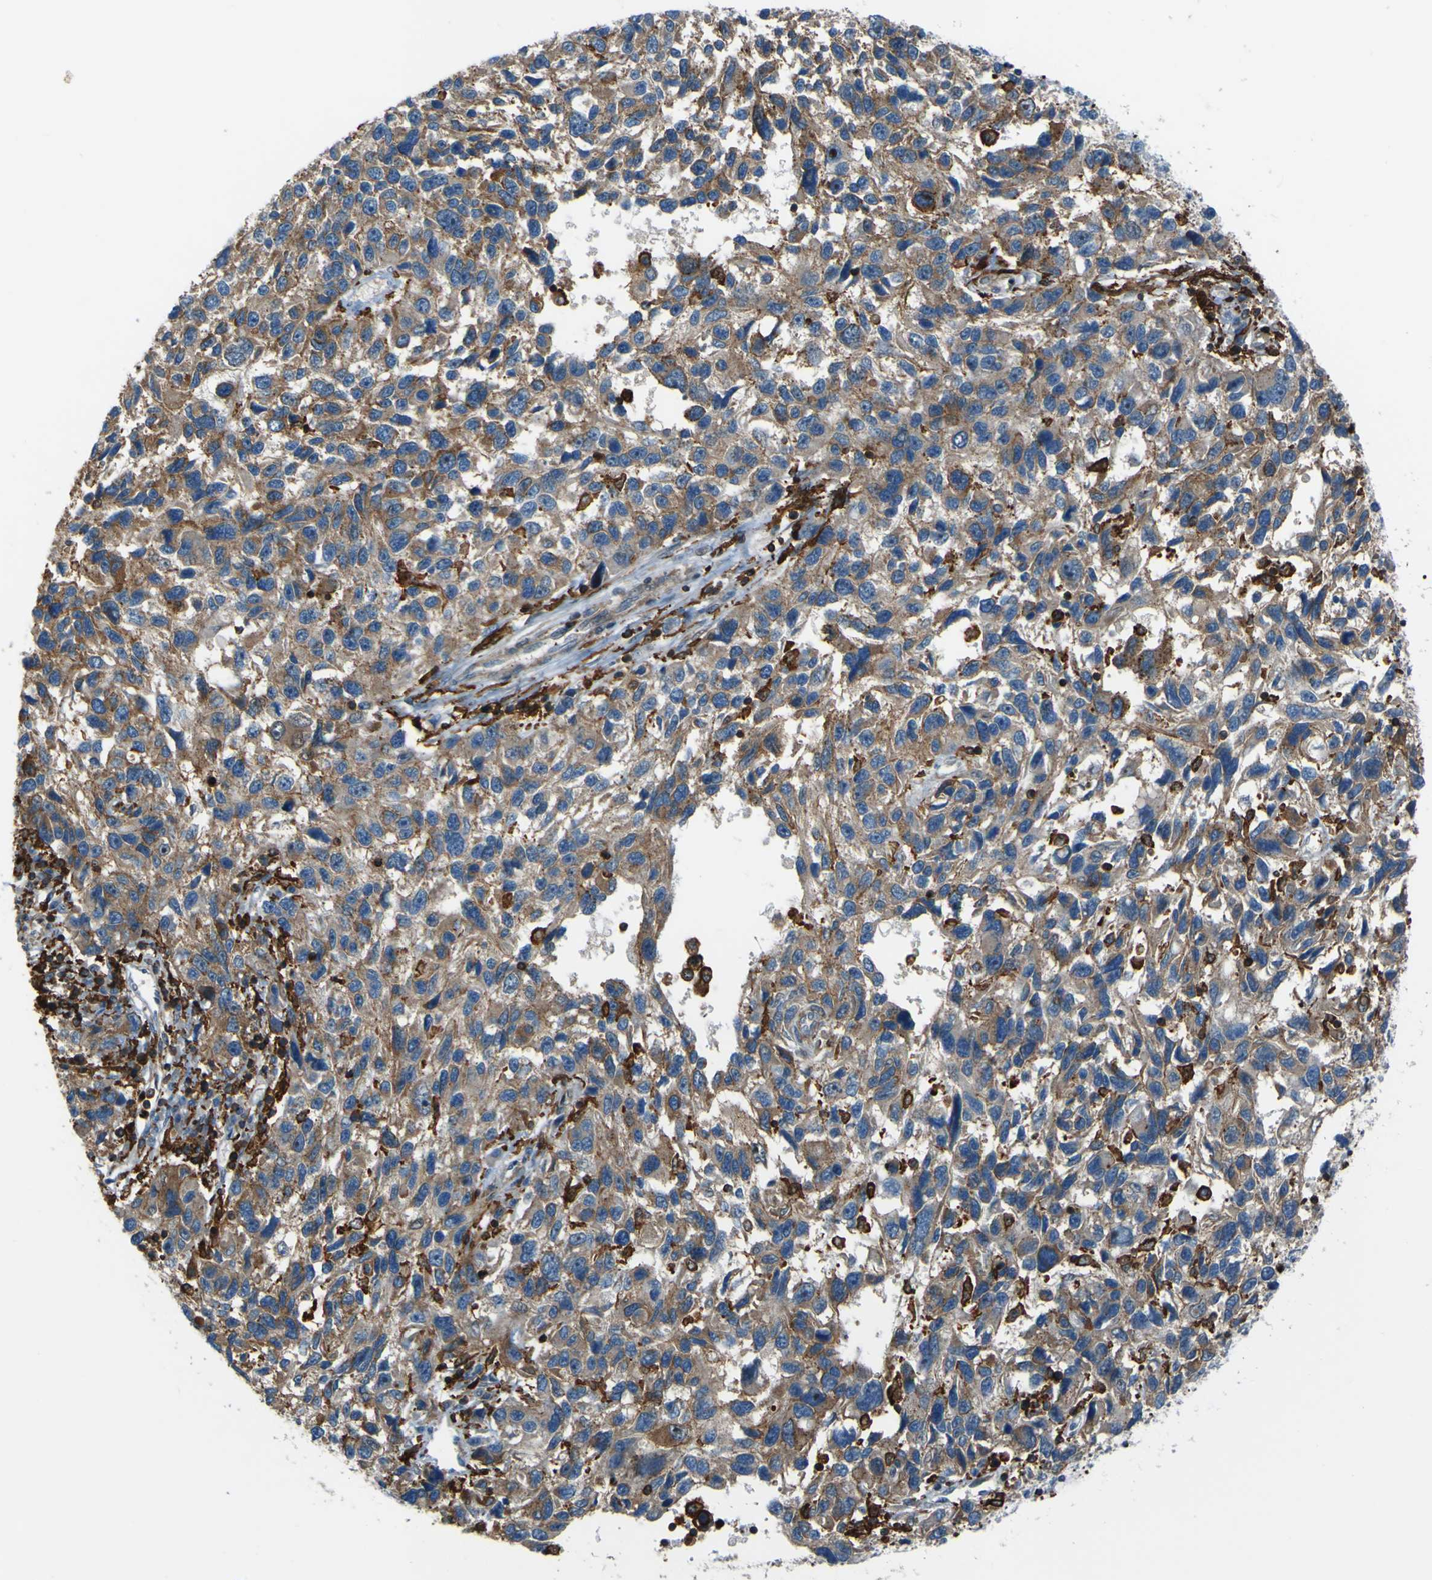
{"staining": {"intensity": "moderate", "quantity": ">75%", "location": "cytoplasmic/membranous"}, "tissue": "melanoma", "cell_type": "Tumor cells", "image_type": "cancer", "snomed": [{"axis": "morphology", "description": "Malignant melanoma, NOS"}, {"axis": "topography", "description": "Skin"}], "caption": "The histopathology image exhibits a brown stain indicating the presence of a protein in the cytoplasmic/membranous of tumor cells in malignant melanoma.", "gene": "PCDHB5", "patient": {"sex": "male", "age": 53}}